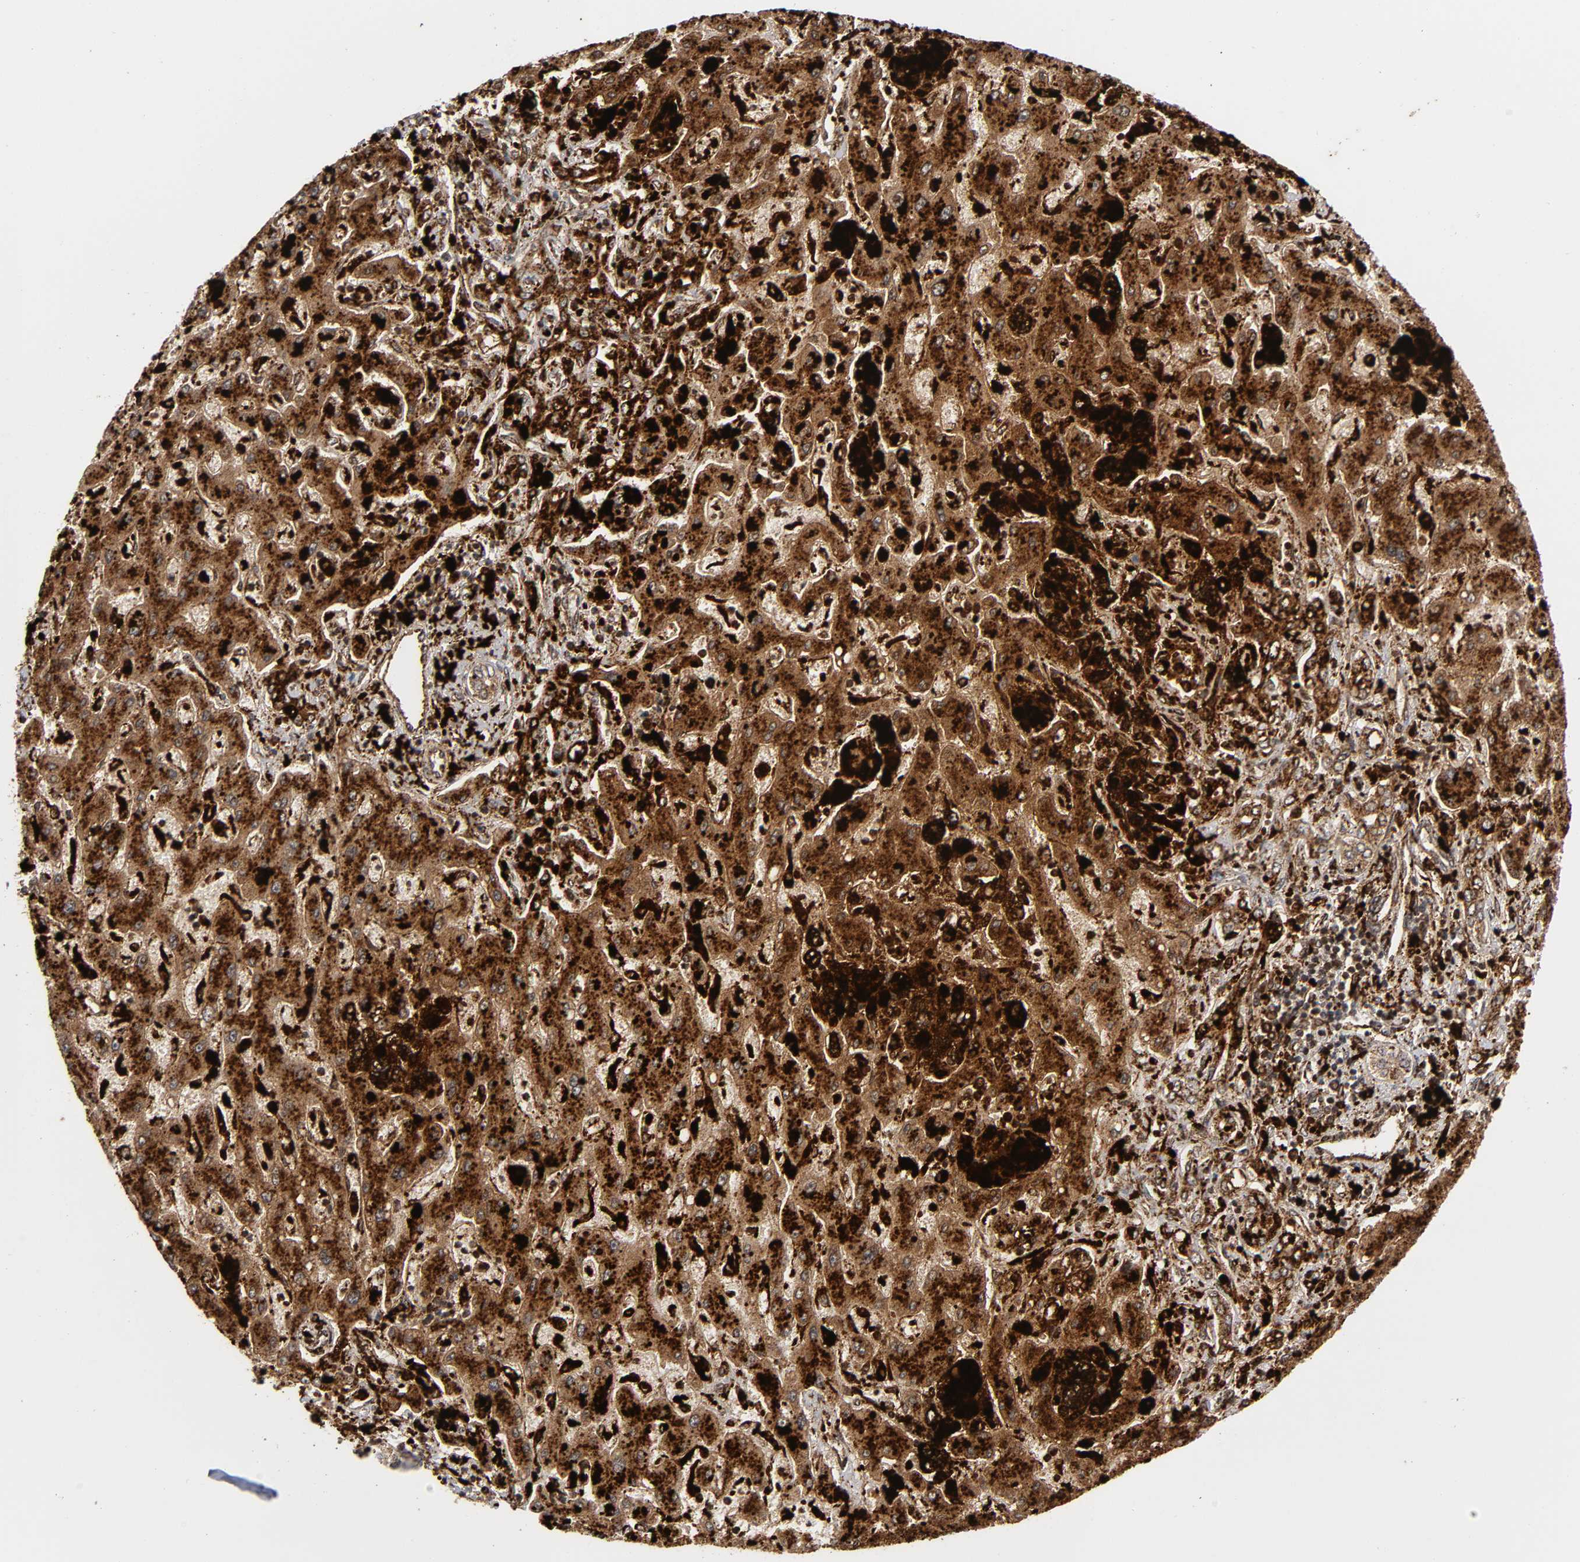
{"staining": {"intensity": "strong", "quantity": ">75%", "location": "cytoplasmic/membranous"}, "tissue": "liver cancer", "cell_type": "Tumor cells", "image_type": "cancer", "snomed": [{"axis": "morphology", "description": "Cholangiocarcinoma"}, {"axis": "topography", "description": "Liver"}], "caption": "The micrograph displays a brown stain indicating the presence of a protein in the cytoplasmic/membranous of tumor cells in liver cancer.", "gene": "PSAP", "patient": {"sex": "male", "age": 50}}